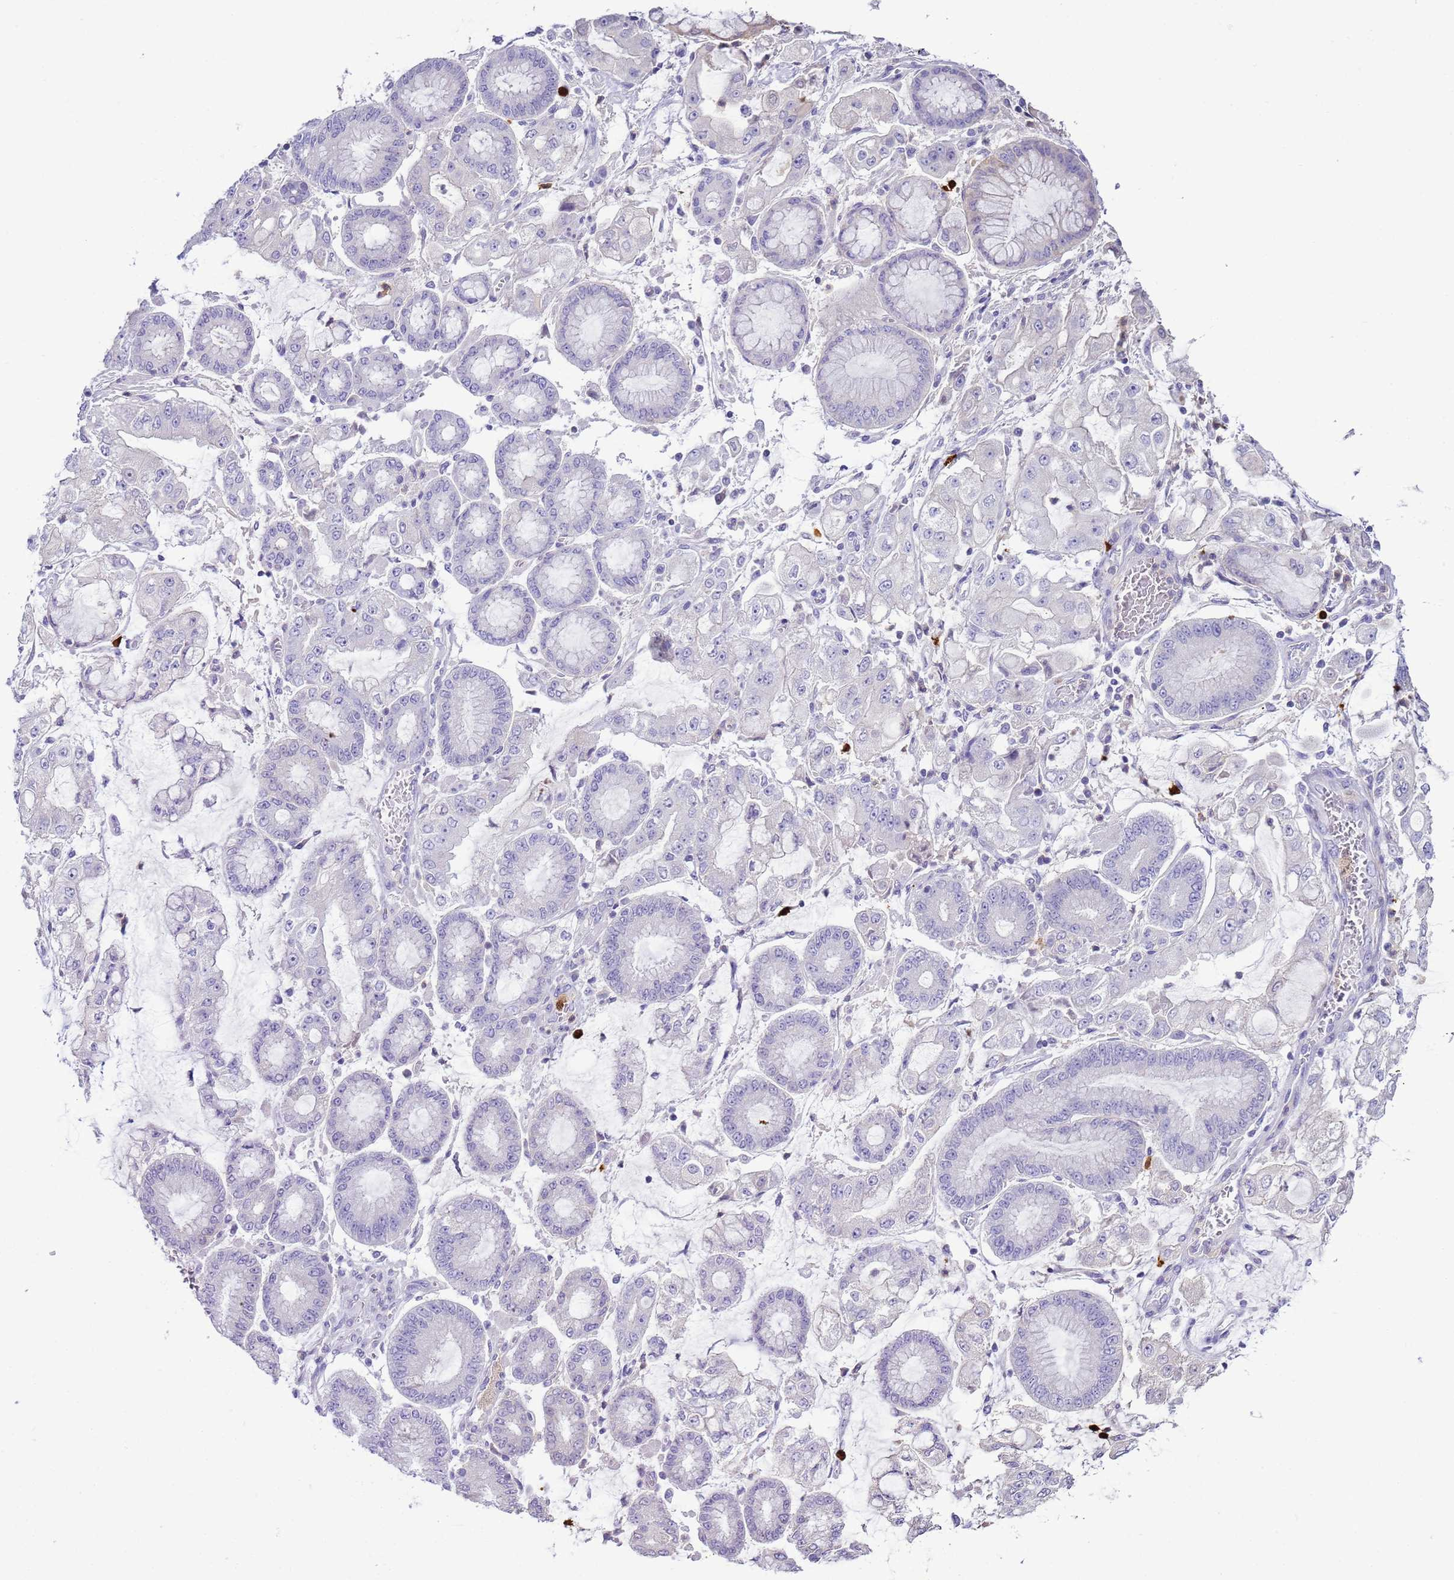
{"staining": {"intensity": "negative", "quantity": "none", "location": "none"}, "tissue": "stomach cancer", "cell_type": "Tumor cells", "image_type": "cancer", "snomed": [{"axis": "morphology", "description": "Adenocarcinoma, NOS"}, {"axis": "topography", "description": "Stomach"}], "caption": "There is no significant staining in tumor cells of adenocarcinoma (stomach).", "gene": "IL2RG", "patient": {"sex": "male", "age": 76}}